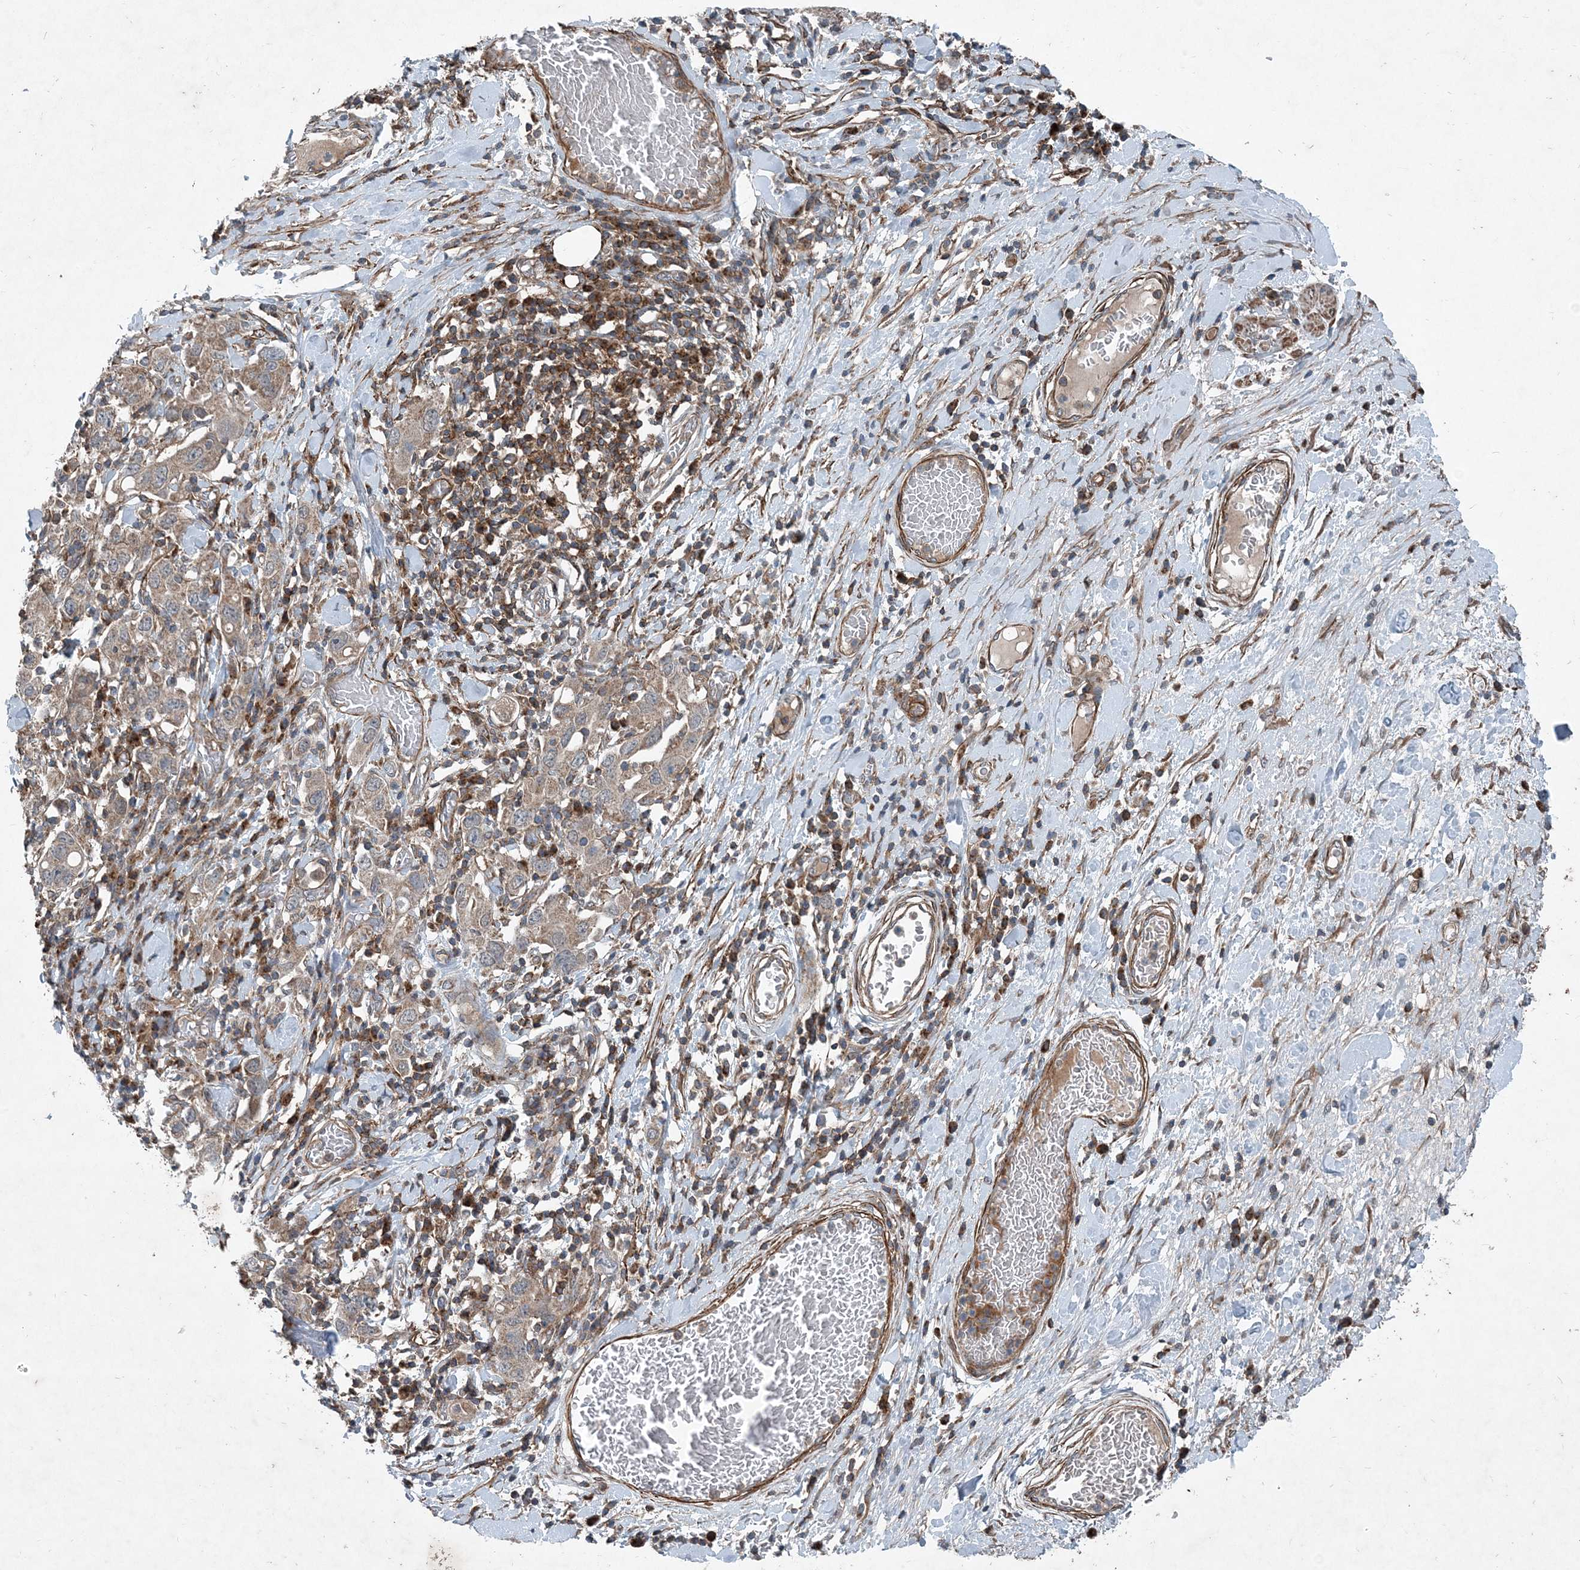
{"staining": {"intensity": "weak", "quantity": "25%-75%", "location": "cytoplasmic/membranous"}, "tissue": "stomach cancer", "cell_type": "Tumor cells", "image_type": "cancer", "snomed": [{"axis": "morphology", "description": "Adenocarcinoma, NOS"}, {"axis": "topography", "description": "Stomach, upper"}], "caption": "About 25%-75% of tumor cells in human adenocarcinoma (stomach) reveal weak cytoplasmic/membranous protein positivity as visualized by brown immunohistochemical staining.", "gene": "NDUFA2", "patient": {"sex": "male", "age": 62}}